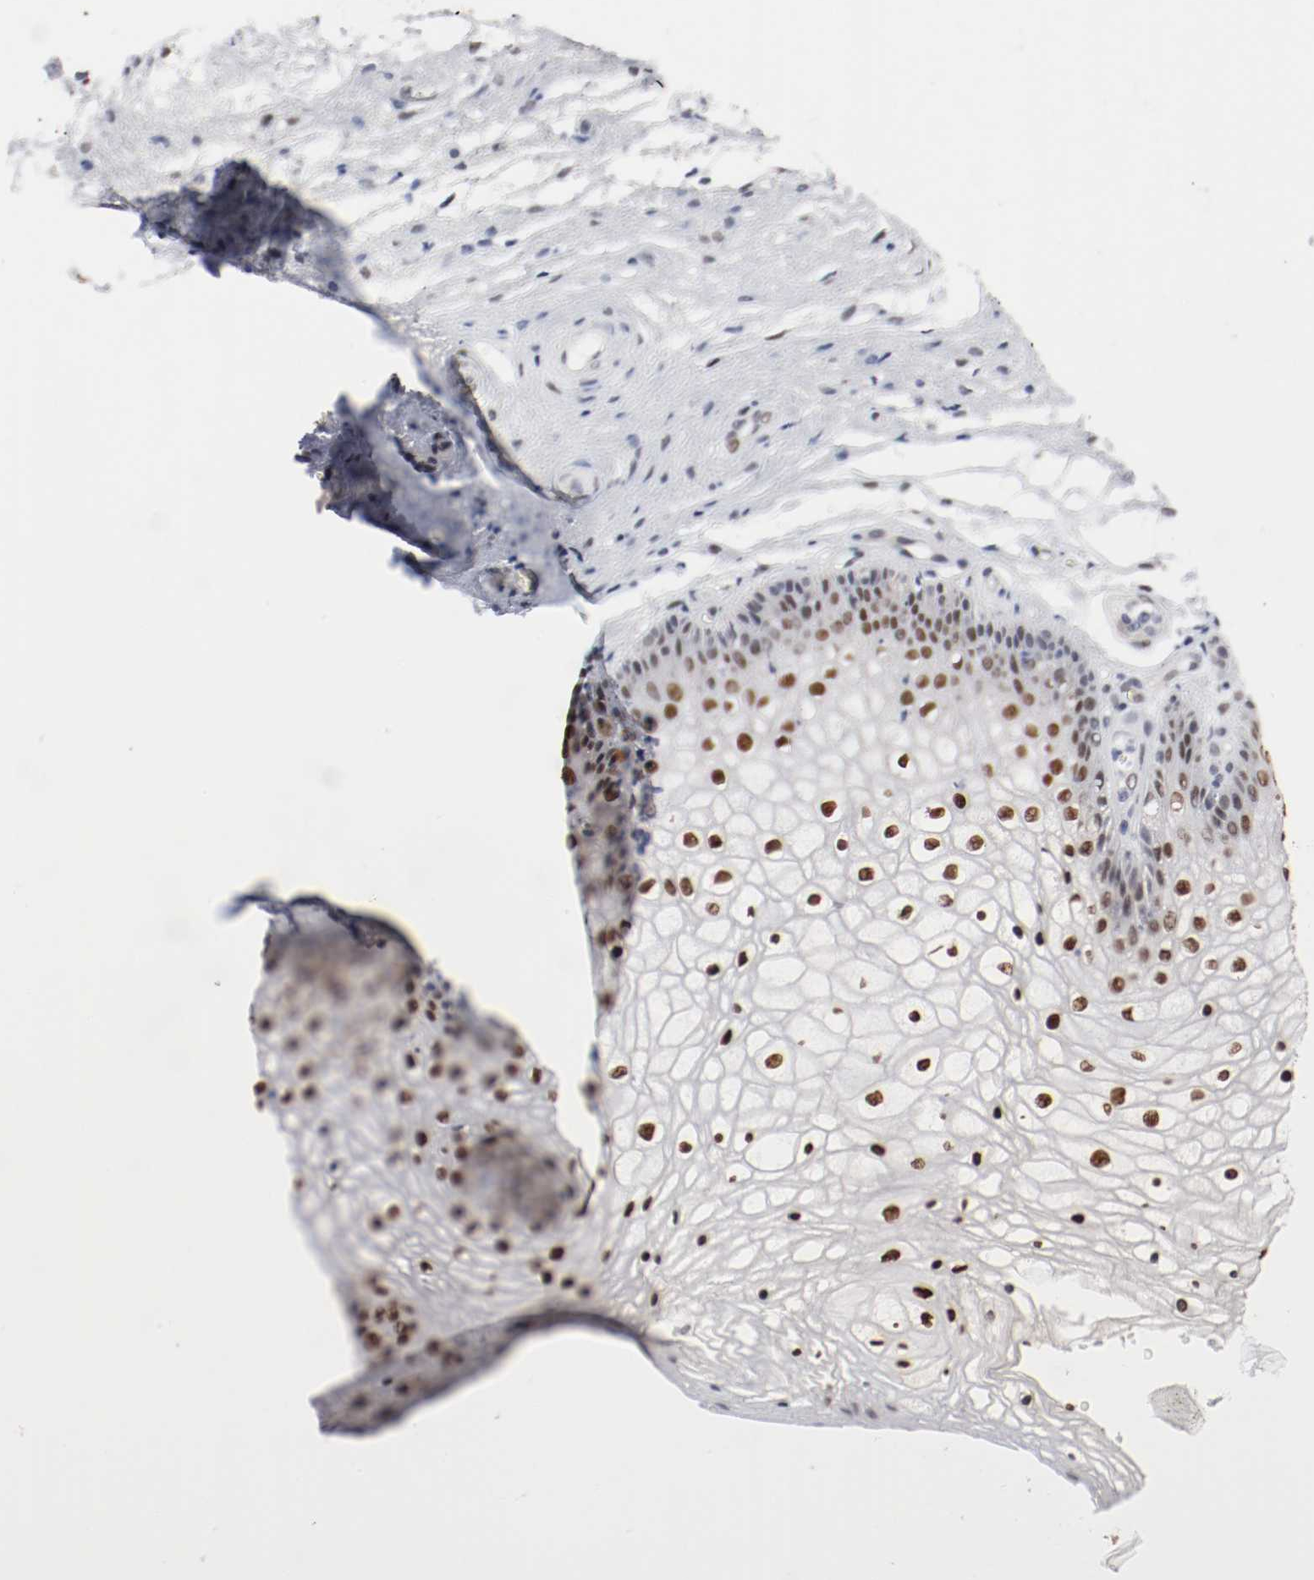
{"staining": {"intensity": "strong", "quantity": "25%-75%", "location": "nuclear"}, "tissue": "vagina", "cell_type": "Squamous epithelial cells", "image_type": "normal", "snomed": [{"axis": "morphology", "description": "Normal tissue, NOS"}, {"axis": "topography", "description": "Vagina"}], "caption": "DAB immunohistochemical staining of normal vagina reveals strong nuclear protein positivity in approximately 25%-75% of squamous epithelial cells. (Brightfield microscopy of DAB IHC at high magnification).", "gene": "FOSL2", "patient": {"sex": "female", "age": 34}}